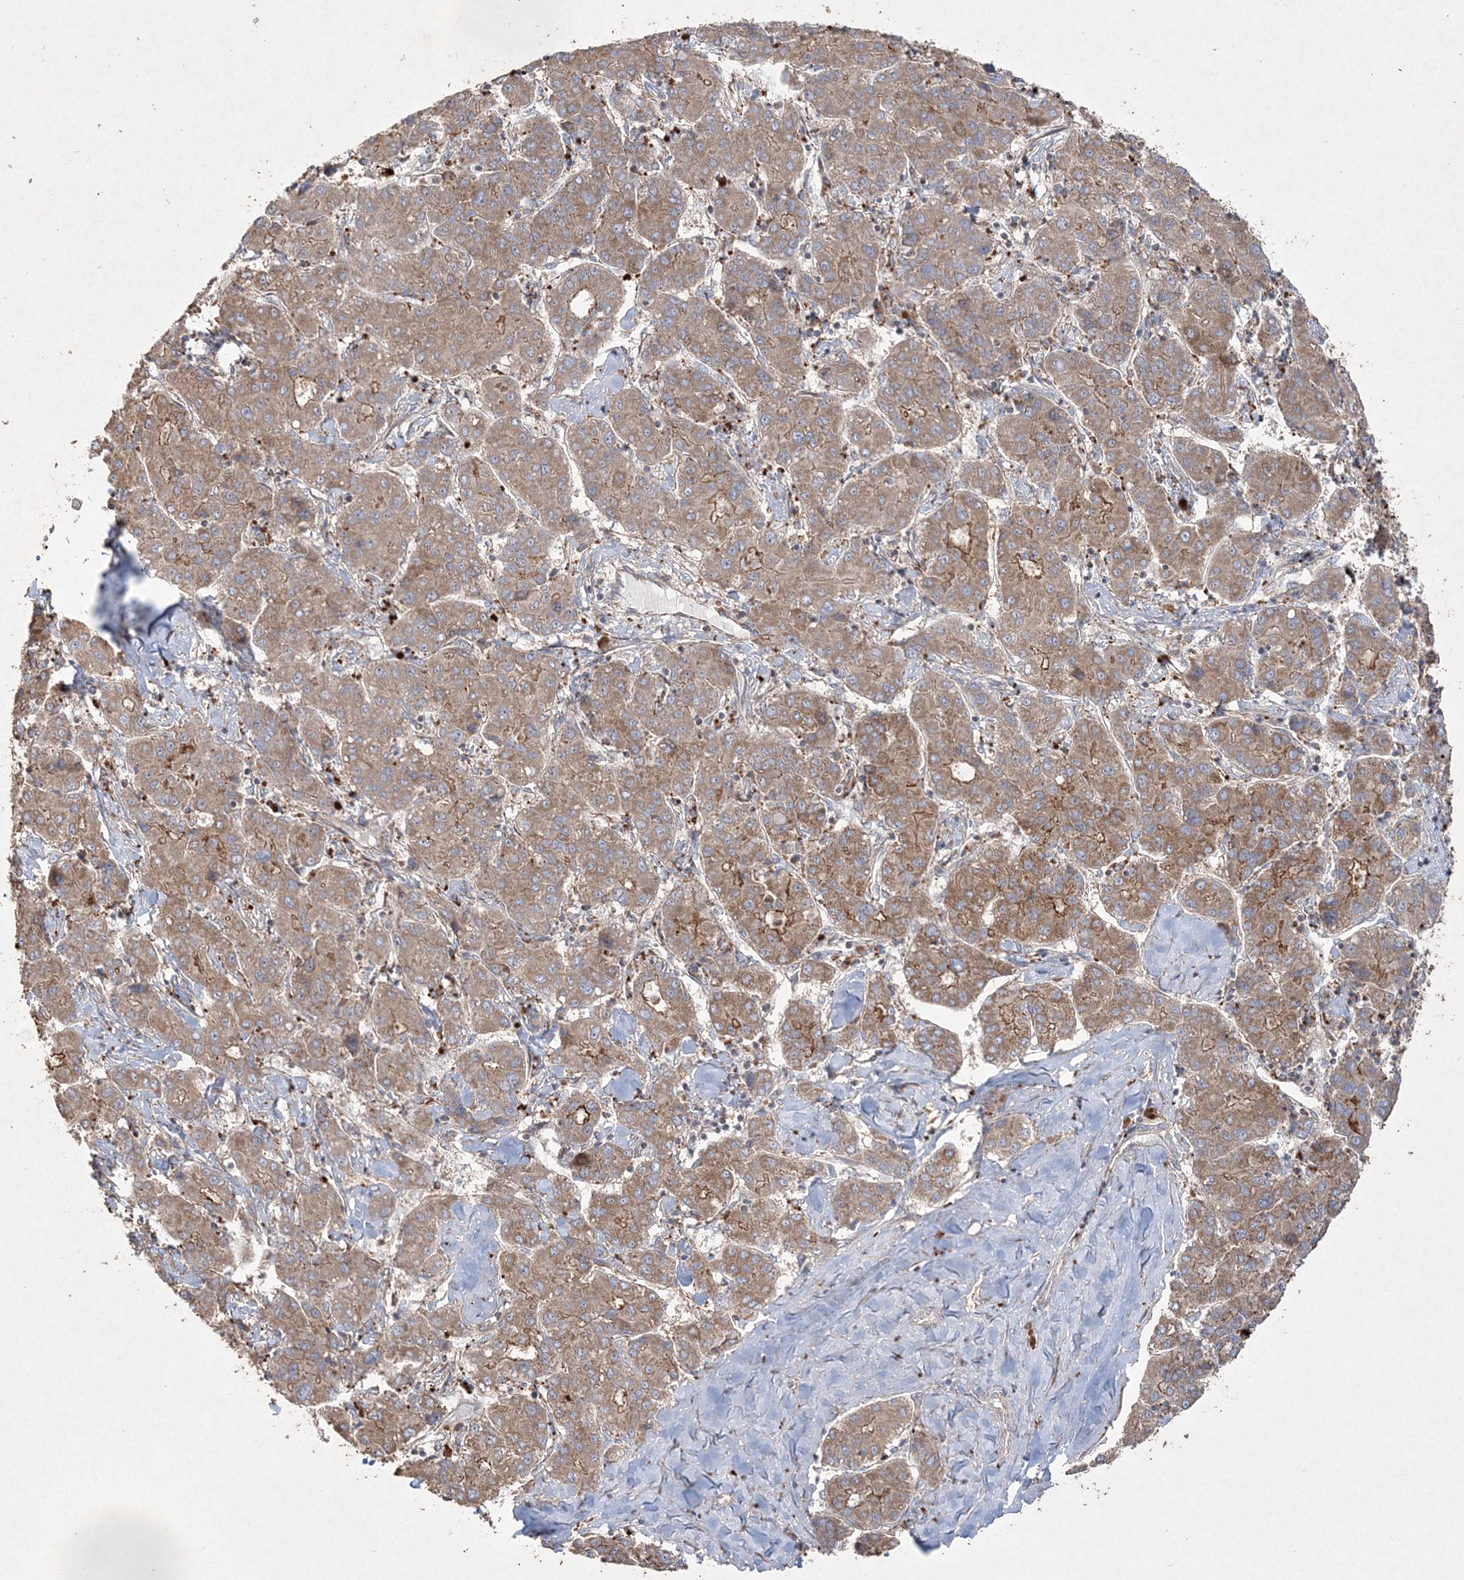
{"staining": {"intensity": "moderate", "quantity": ">75%", "location": "cytoplasmic/membranous"}, "tissue": "liver cancer", "cell_type": "Tumor cells", "image_type": "cancer", "snomed": [{"axis": "morphology", "description": "Carcinoma, Hepatocellular, NOS"}, {"axis": "topography", "description": "Liver"}], "caption": "Immunohistochemistry staining of liver hepatocellular carcinoma, which shows medium levels of moderate cytoplasmic/membranous staining in approximately >75% of tumor cells indicating moderate cytoplasmic/membranous protein positivity. The staining was performed using DAB (brown) for protein detection and nuclei were counterstained in hematoxylin (blue).", "gene": "TTC7A", "patient": {"sex": "male", "age": 65}}